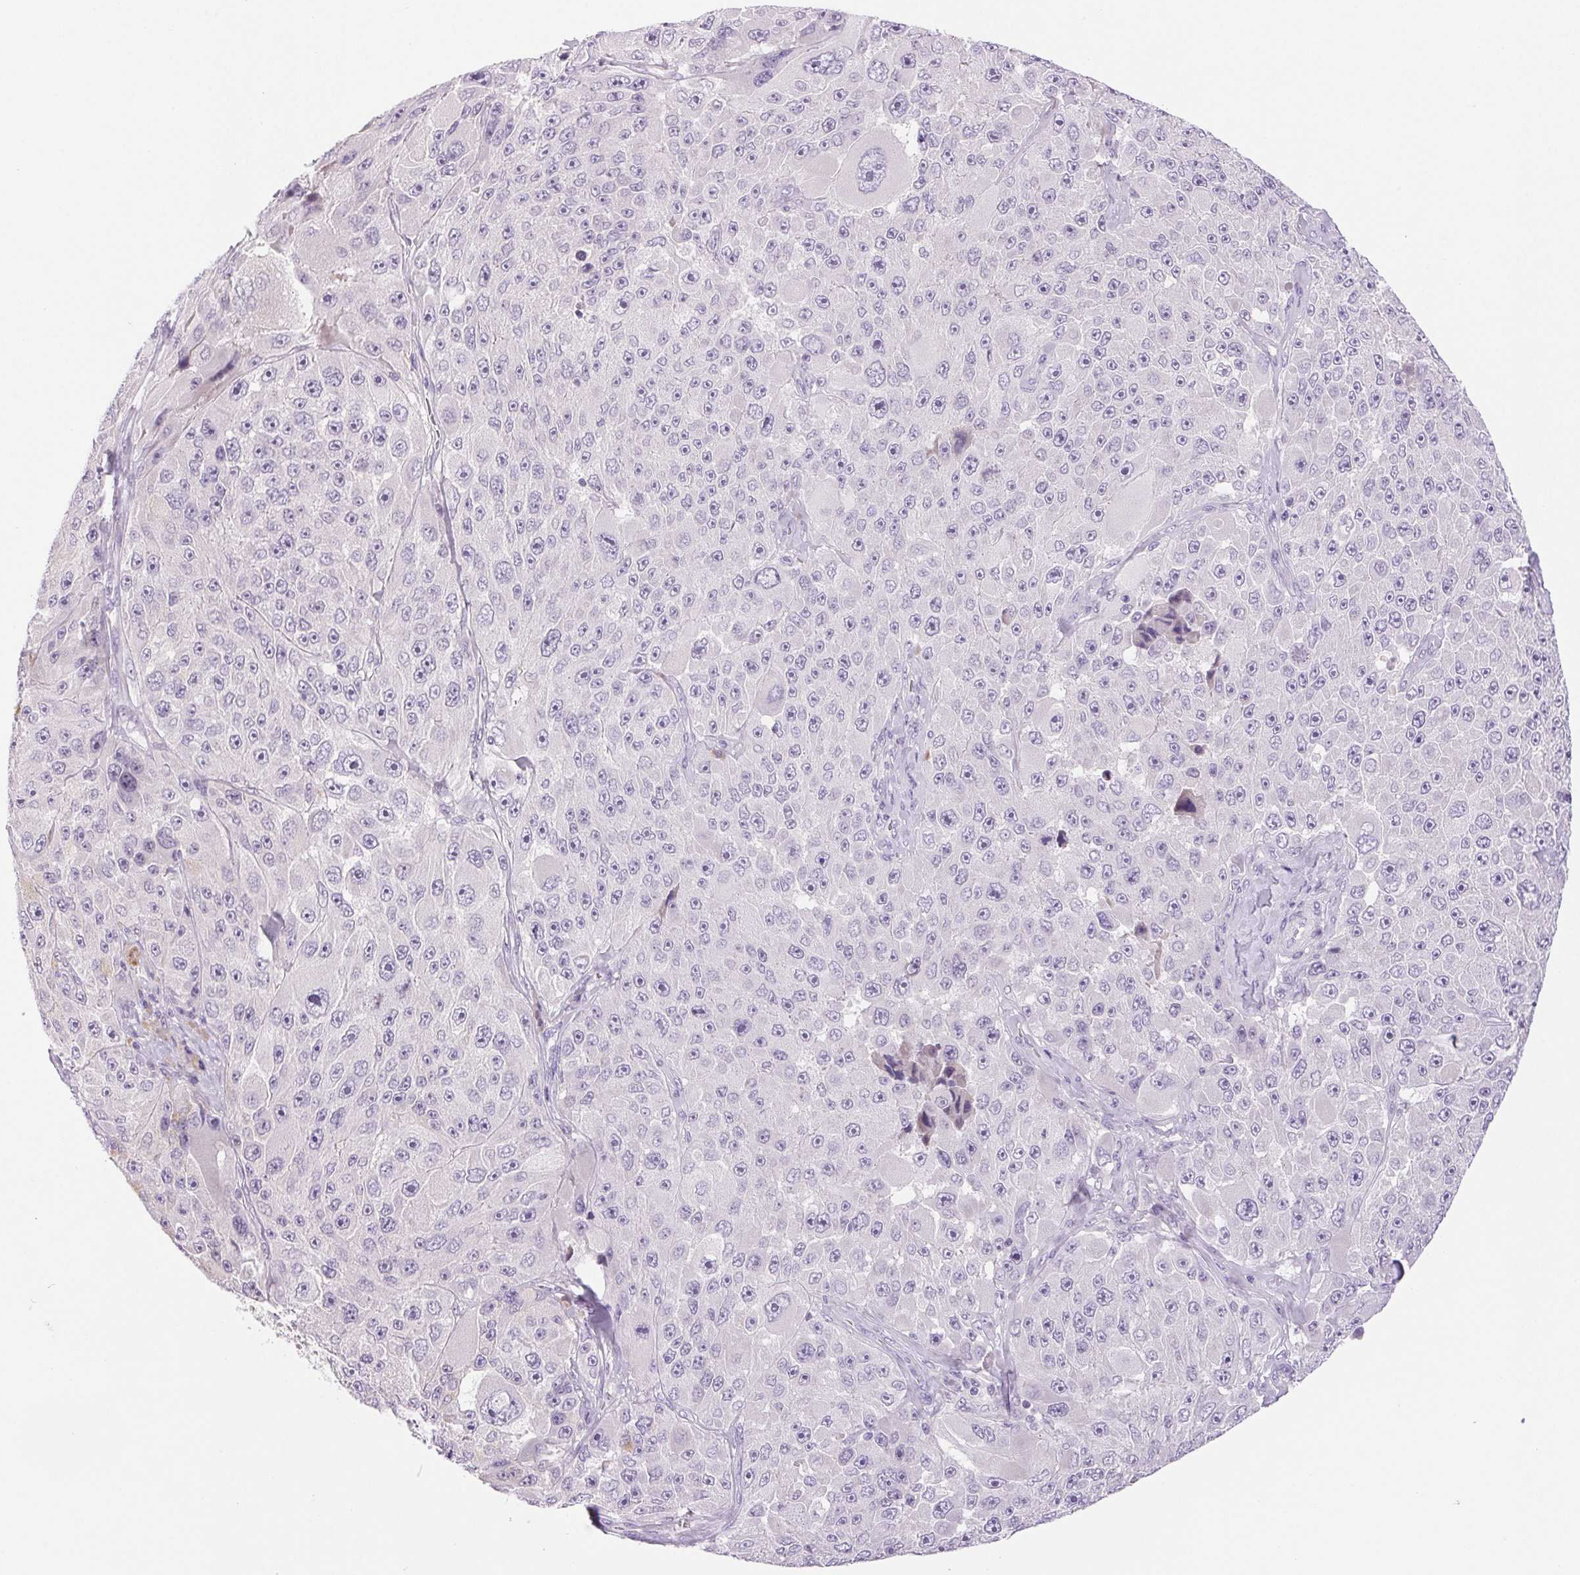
{"staining": {"intensity": "moderate", "quantity": "<25%", "location": "cytoplasmic/membranous"}, "tissue": "melanoma", "cell_type": "Tumor cells", "image_type": "cancer", "snomed": [{"axis": "morphology", "description": "Malignant melanoma, Metastatic site"}, {"axis": "topography", "description": "Lymph node"}], "caption": "A brown stain labels moderate cytoplasmic/membranous staining of a protein in human malignant melanoma (metastatic site) tumor cells. The staining was performed using DAB (3,3'-diaminobenzidine), with brown indicating positive protein expression. Nuclei are stained blue with hematoxylin.", "gene": "IFIT1B", "patient": {"sex": "male", "age": 62}}